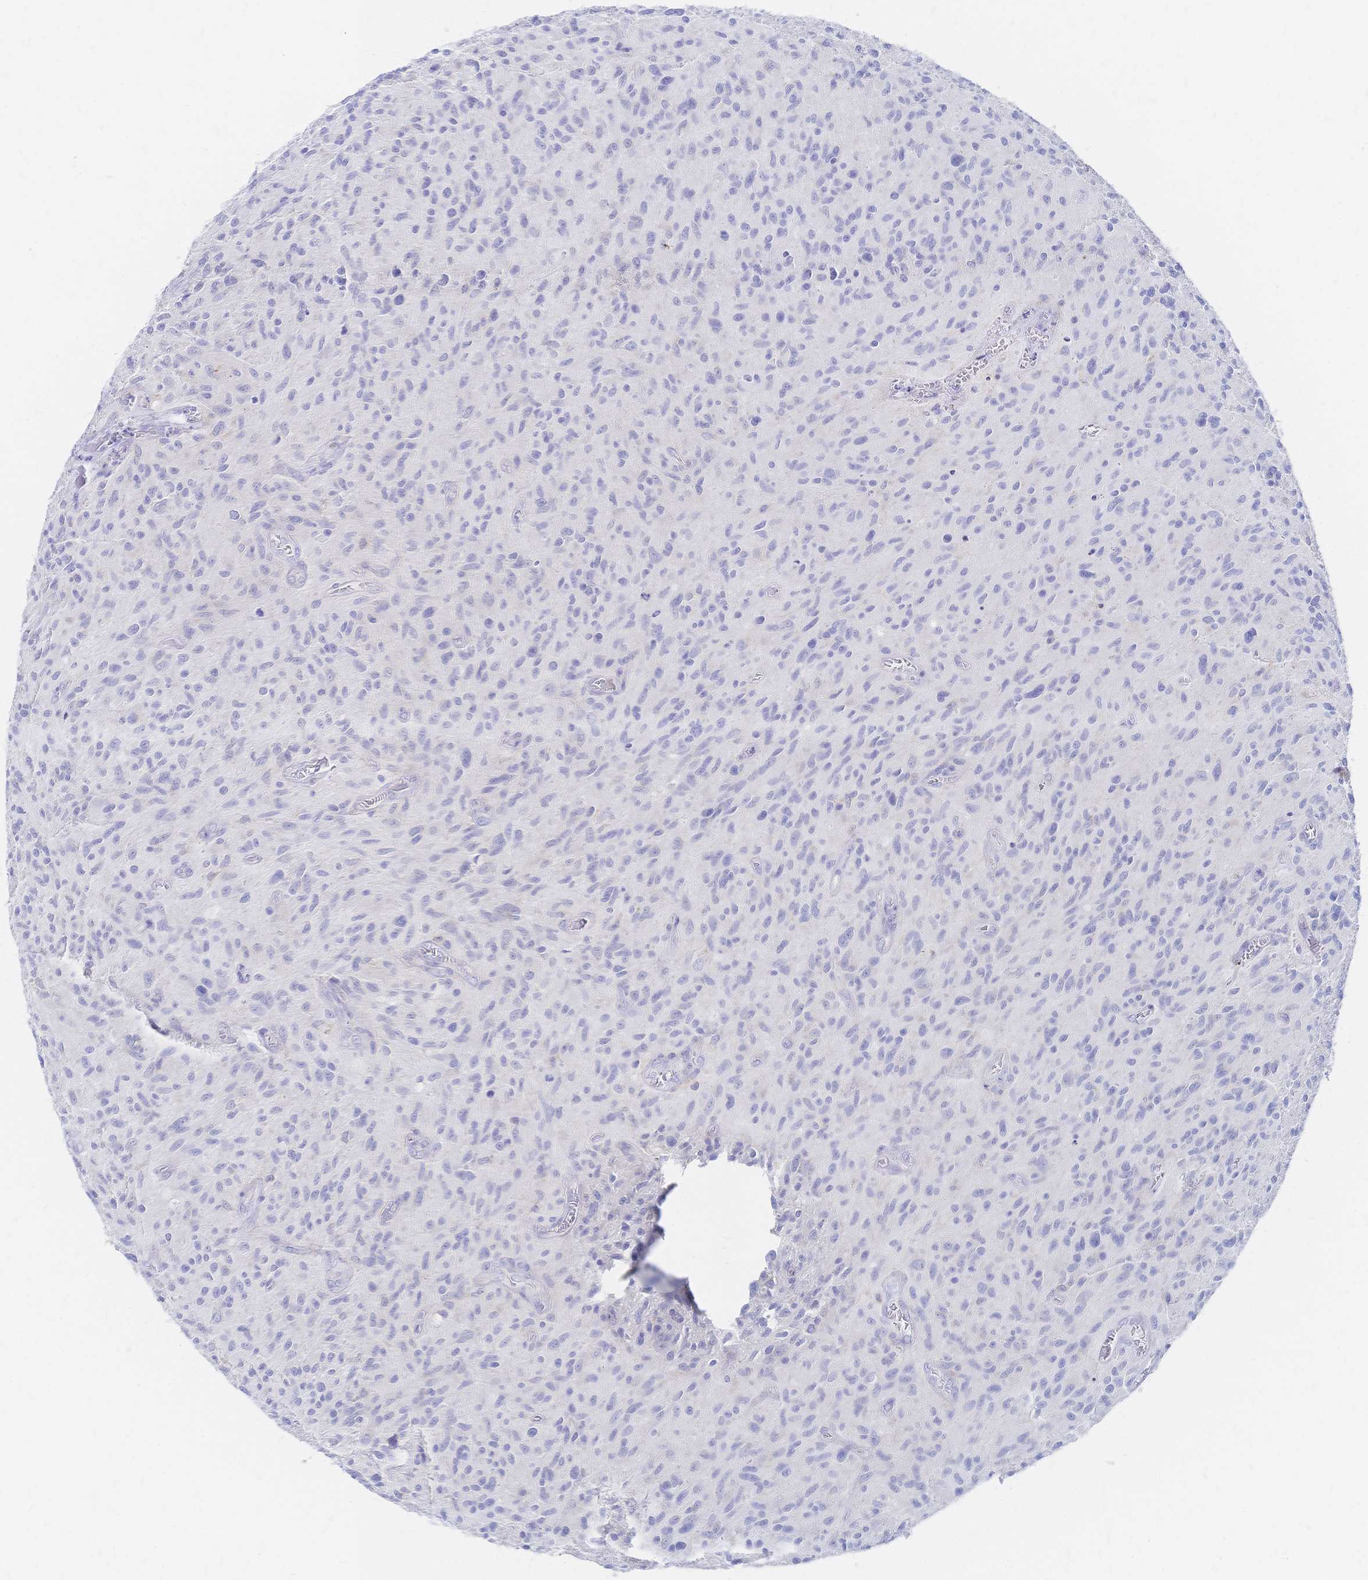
{"staining": {"intensity": "negative", "quantity": "none", "location": "none"}, "tissue": "glioma", "cell_type": "Tumor cells", "image_type": "cancer", "snomed": [{"axis": "morphology", "description": "Glioma, malignant, High grade"}, {"axis": "topography", "description": "Brain"}], "caption": "Tumor cells are negative for brown protein staining in malignant glioma (high-grade).", "gene": "SLC5A1", "patient": {"sex": "male", "age": 75}}